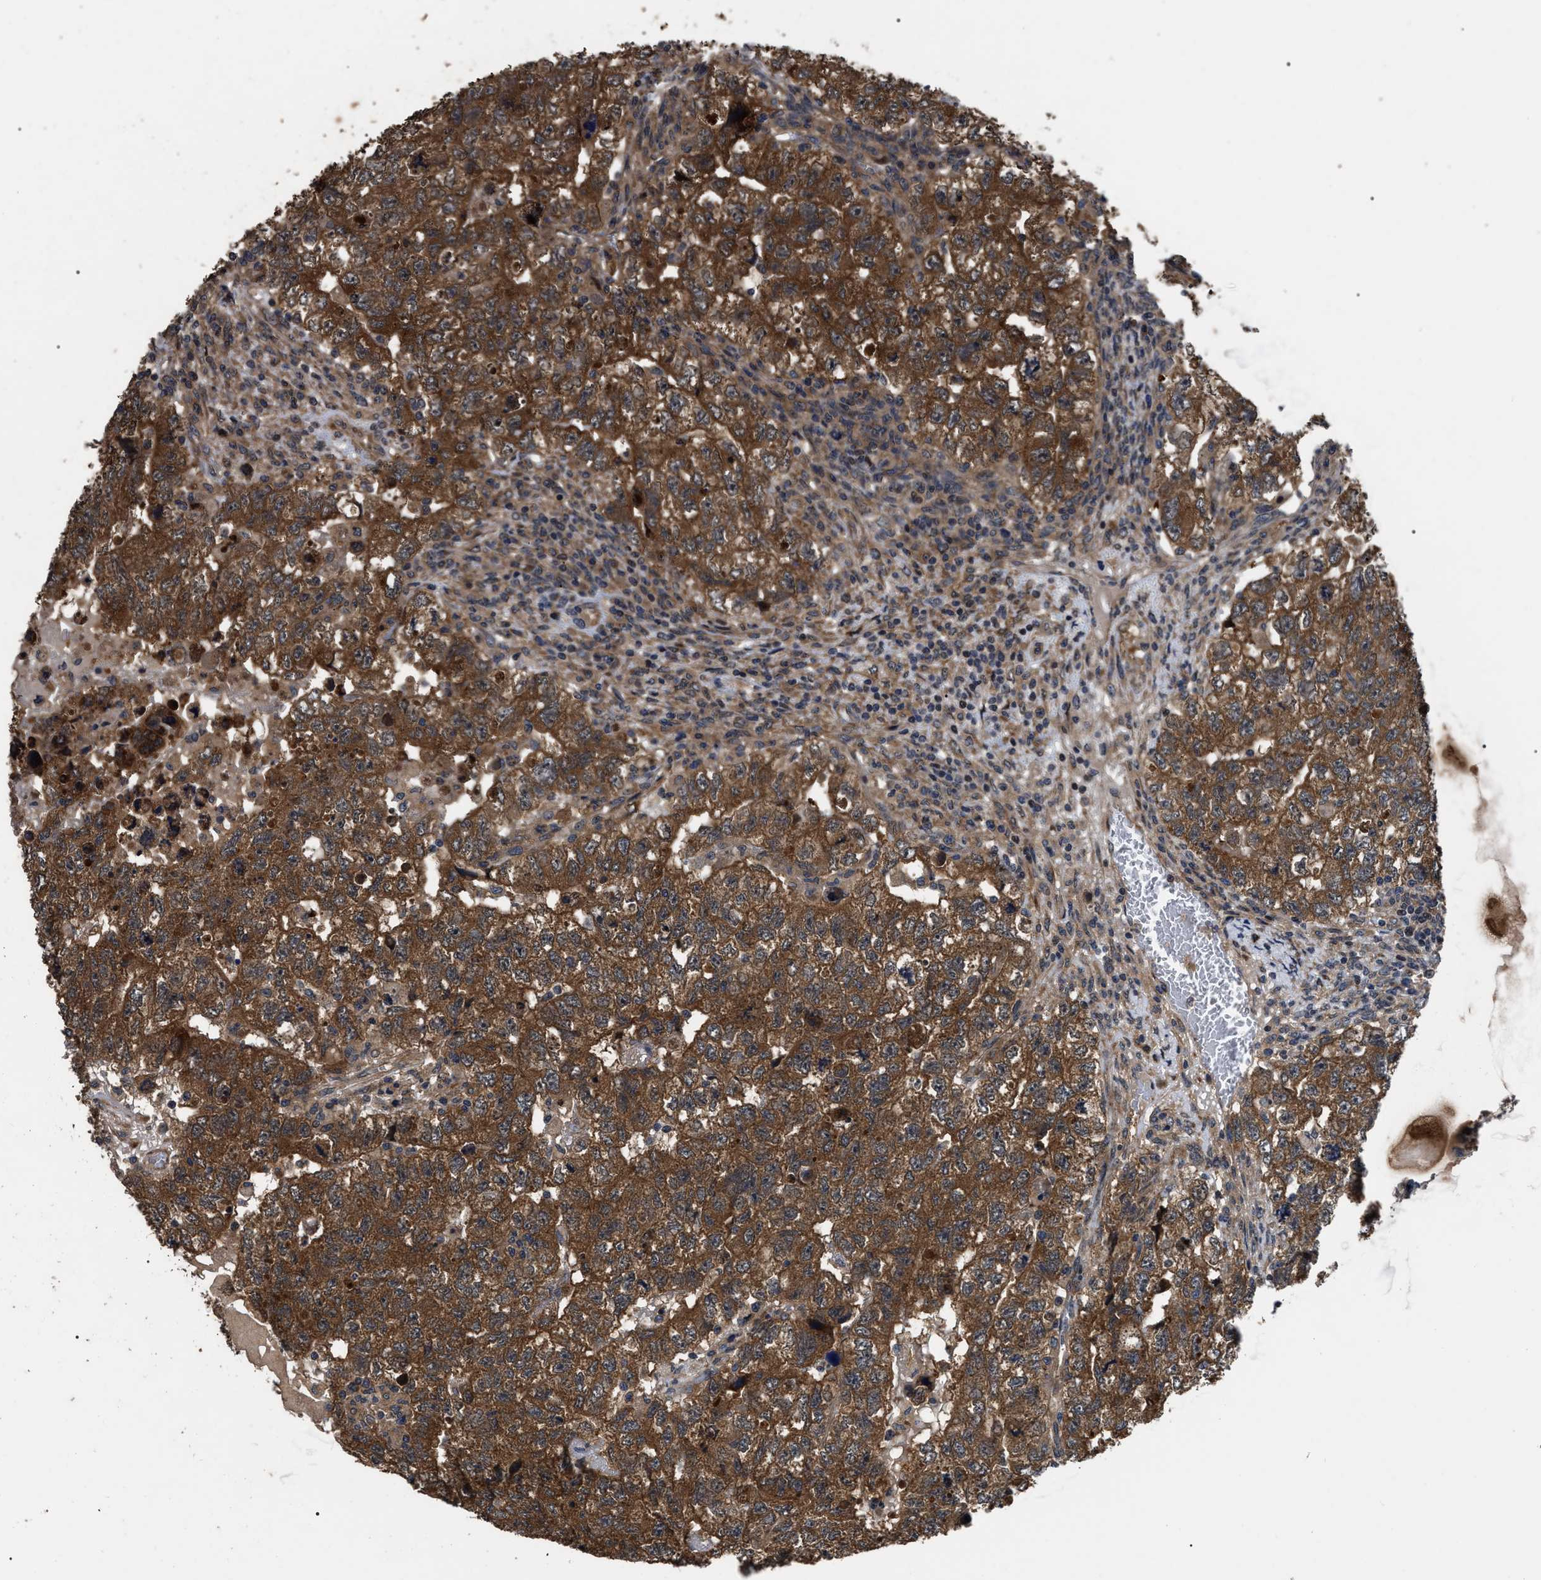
{"staining": {"intensity": "strong", "quantity": ">75%", "location": "cytoplasmic/membranous"}, "tissue": "testis cancer", "cell_type": "Tumor cells", "image_type": "cancer", "snomed": [{"axis": "morphology", "description": "Carcinoma, Embryonal, NOS"}, {"axis": "topography", "description": "Testis"}], "caption": "Testis cancer stained with immunohistochemistry (IHC) displays strong cytoplasmic/membranous staining in approximately >75% of tumor cells. (DAB IHC, brown staining for protein, blue staining for nuclei).", "gene": "PPWD1", "patient": {"sex": "male", "age": 36}}